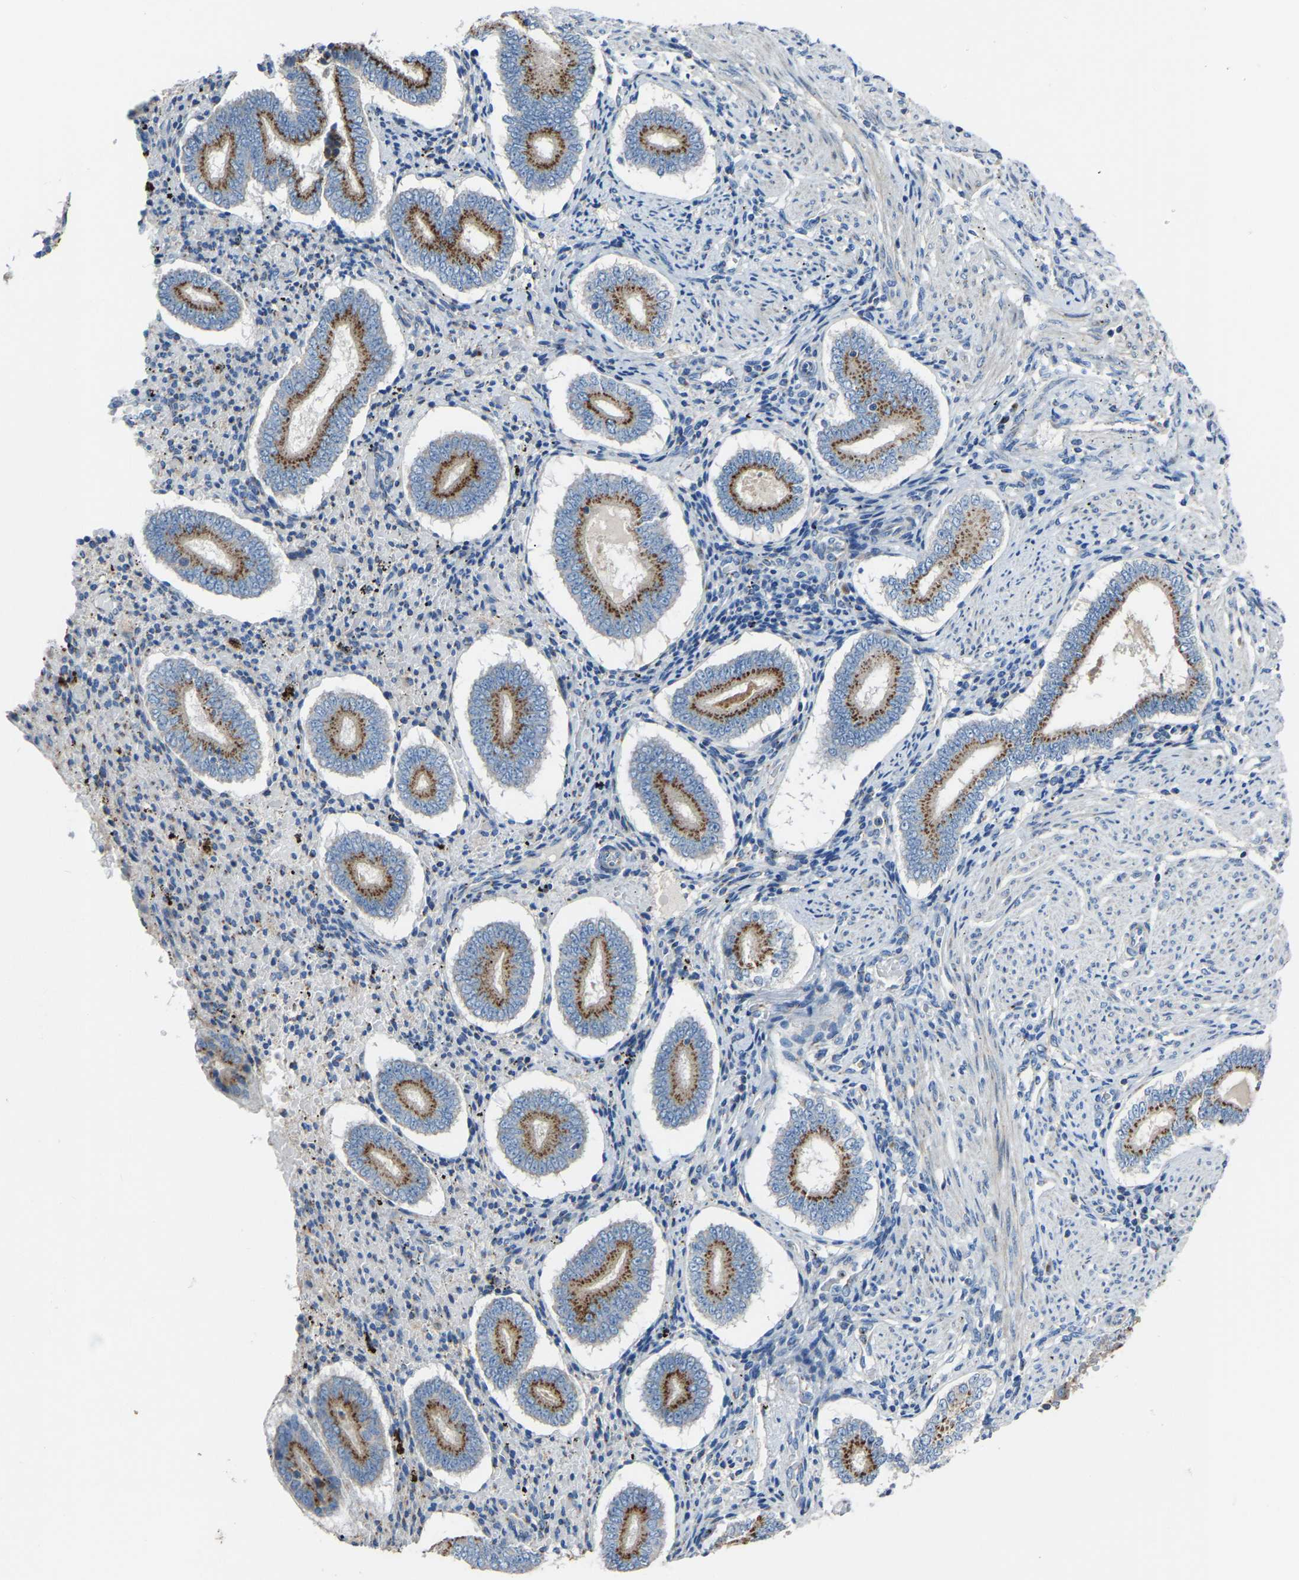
{"staining": {"intensity": "weak", "quantity": "<25%", "location": "cytoplasmic/membranous"}, "tissue": "endometrium", "cell_type": "Cells in endometrial stroma", "image_type": "normal", "snomed": [{"axis": "morphology", "description": "Normal tissue, NOS"}, {"axis": "topography", "description": "Endometrium"}], "caption": "Immunohistochemistry photomicrograph of unremarkable endometrium: human endometrium stained with DAB demonstrates no significant protein expression in cells in endometrial stroma.", "gene": "CANT1", "patient": {"sex": "female", "age": 42}}